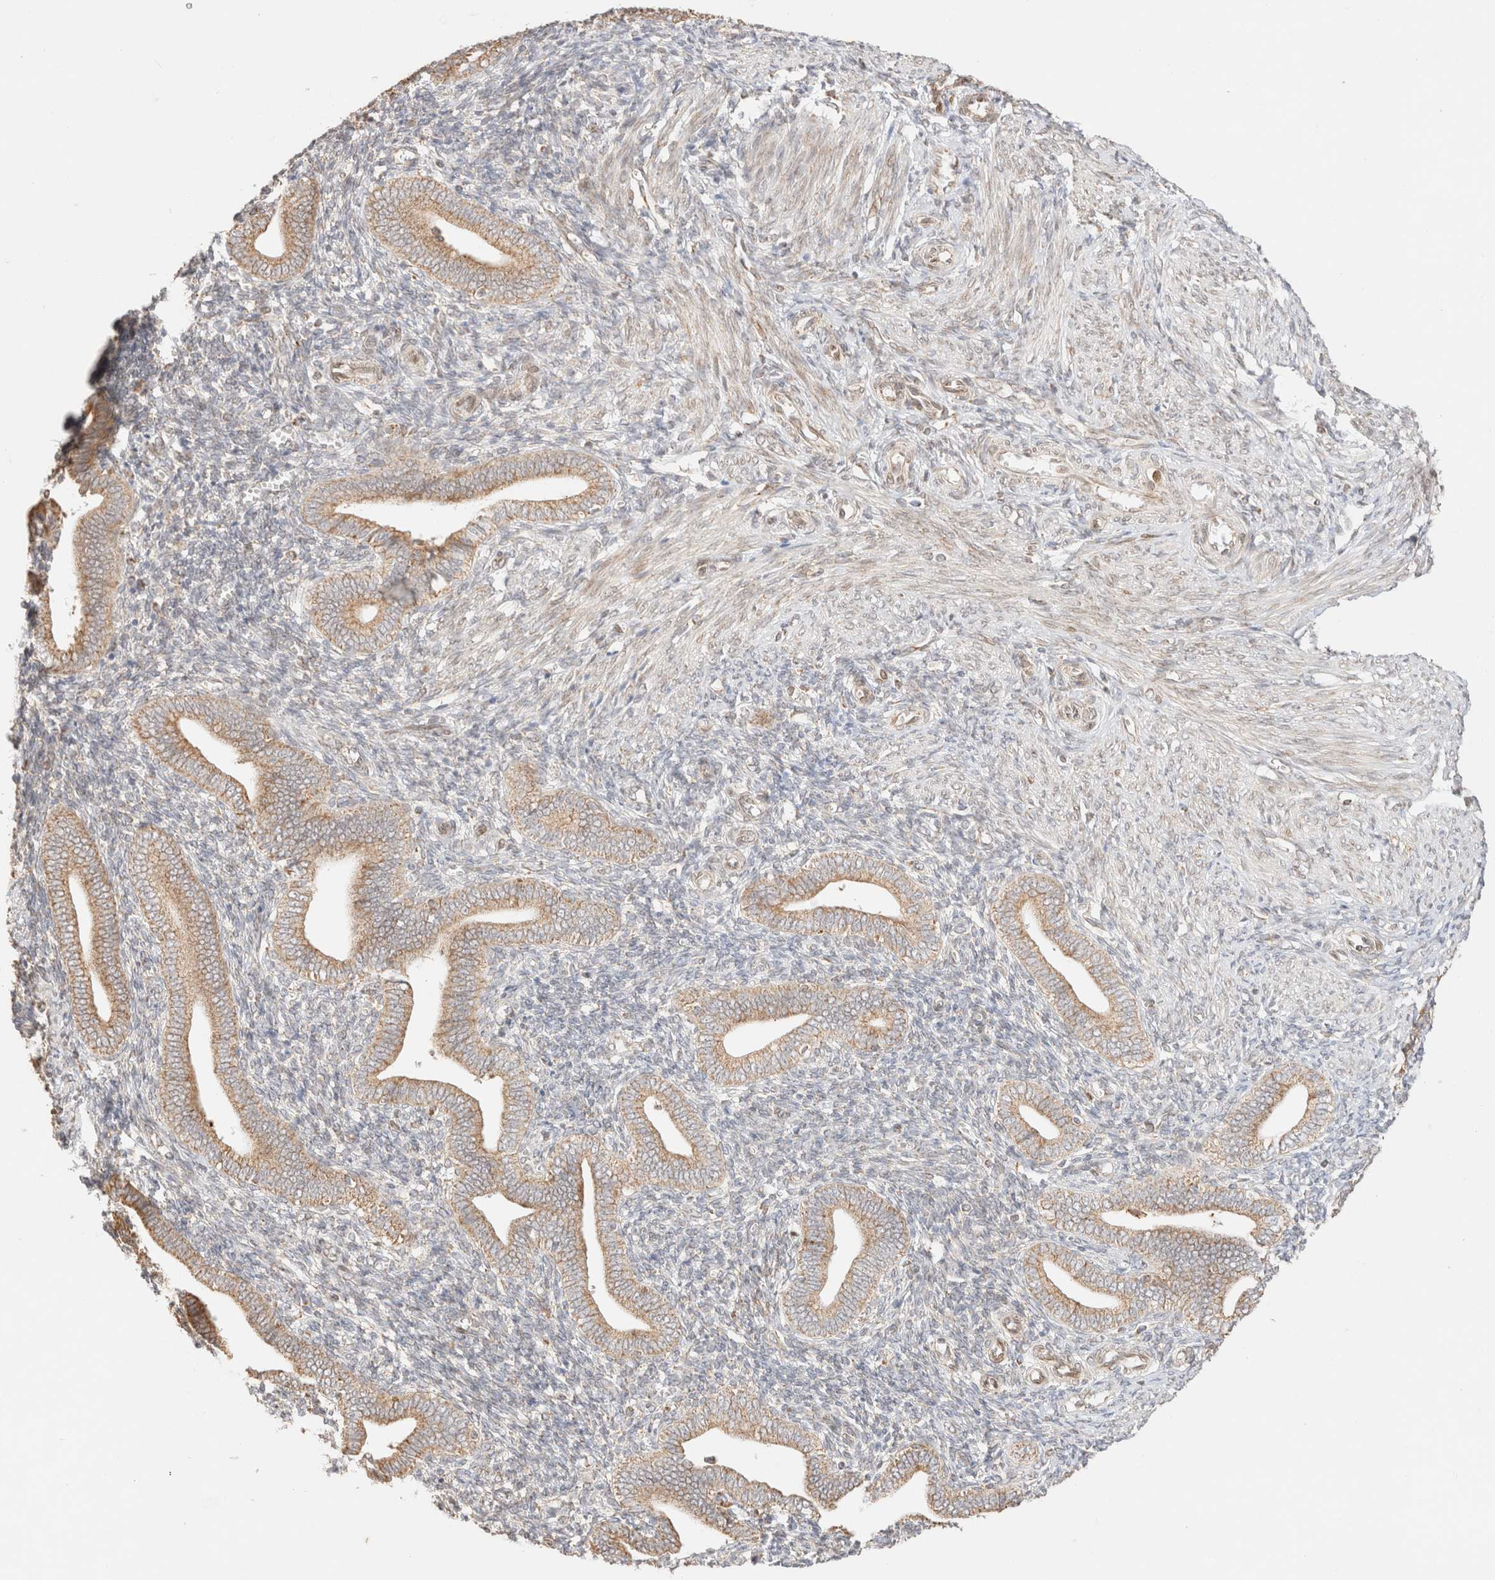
{"staining": {"intensity": "weak", "quantity": "25%-75%", "location": "cytoplasmic/membranous"}, "tissue": "endometrium", "cell_type": "Cells in endometrial stroma", "image_type": "normal", "snomed": [{"axis": "morphology", "description": "Normal tissue, NOS"}, {"axis": "topography", "description": "Uterus"}, {"axis": "topography", "description": "Endometrium"}], "caption": "The image reveals immunohistochemical staining of unremarkable endometrium. There is weak cytoplasmic/membranous staining is present in approximately 25%-75% of cells in endometrial stroma.", "gene": "TACO1", "patient": {"sex": "female", "age": 33}}